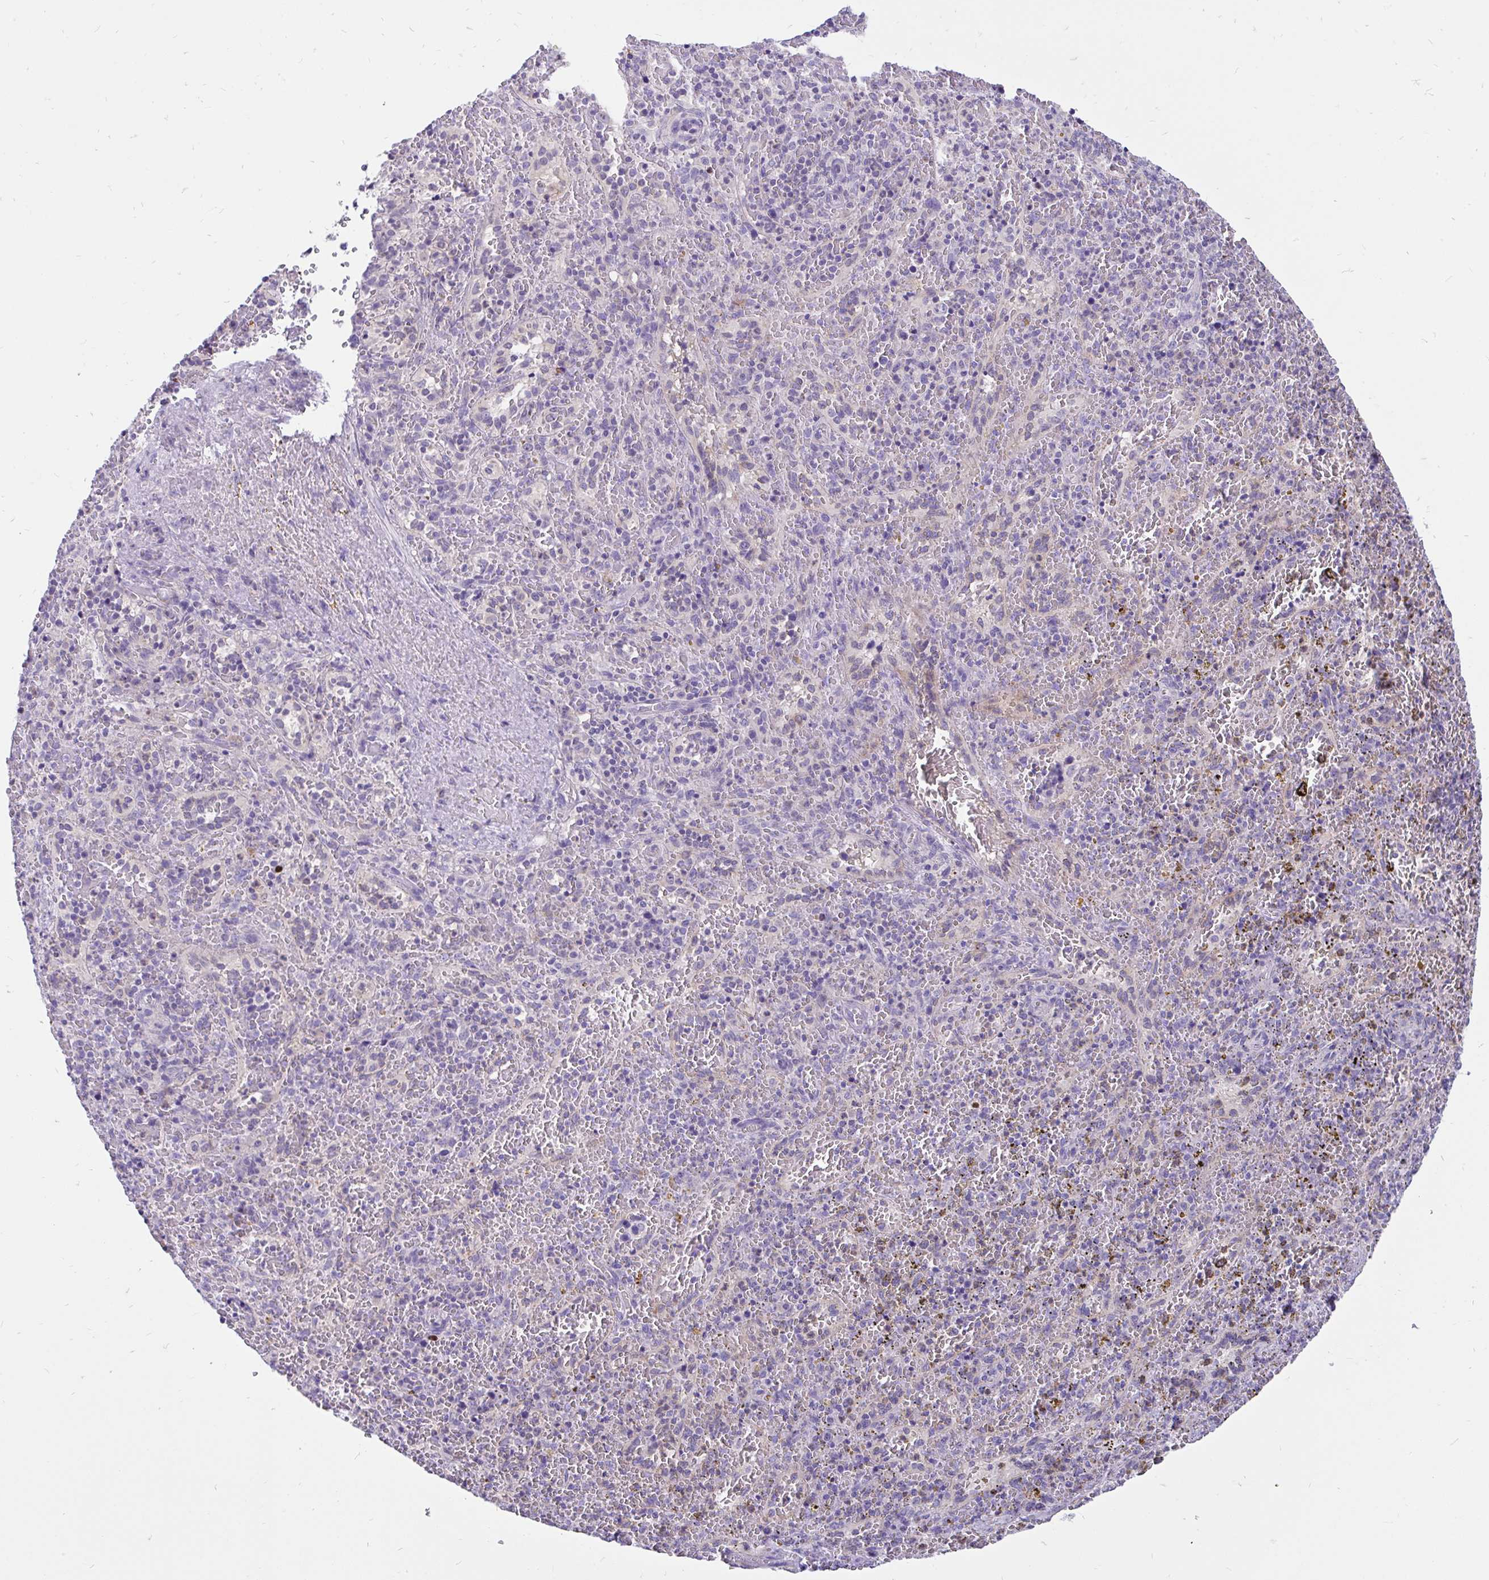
{"staining": {"intensity": "negative", "quantity": "none", "location": "none"}, "tissue": "spleen", "cell_type": "Cells in red pulp", "image_type": "normal", "snomed": [{"axis": "morphology", "description": "Normal tissue, NOS"}, {"axis": "topography", "description": "Spleen"}], "caption": "There is no significant positivity in cells in red pulp of spleen. The staining was performed using DAB to visualize the protein expression in brown, while the nuclei were stained in blue with hematoxylin (Magnification: 20x).", "gene": "KIAA2013", "patient": {"sex": "female", "age": 50}}